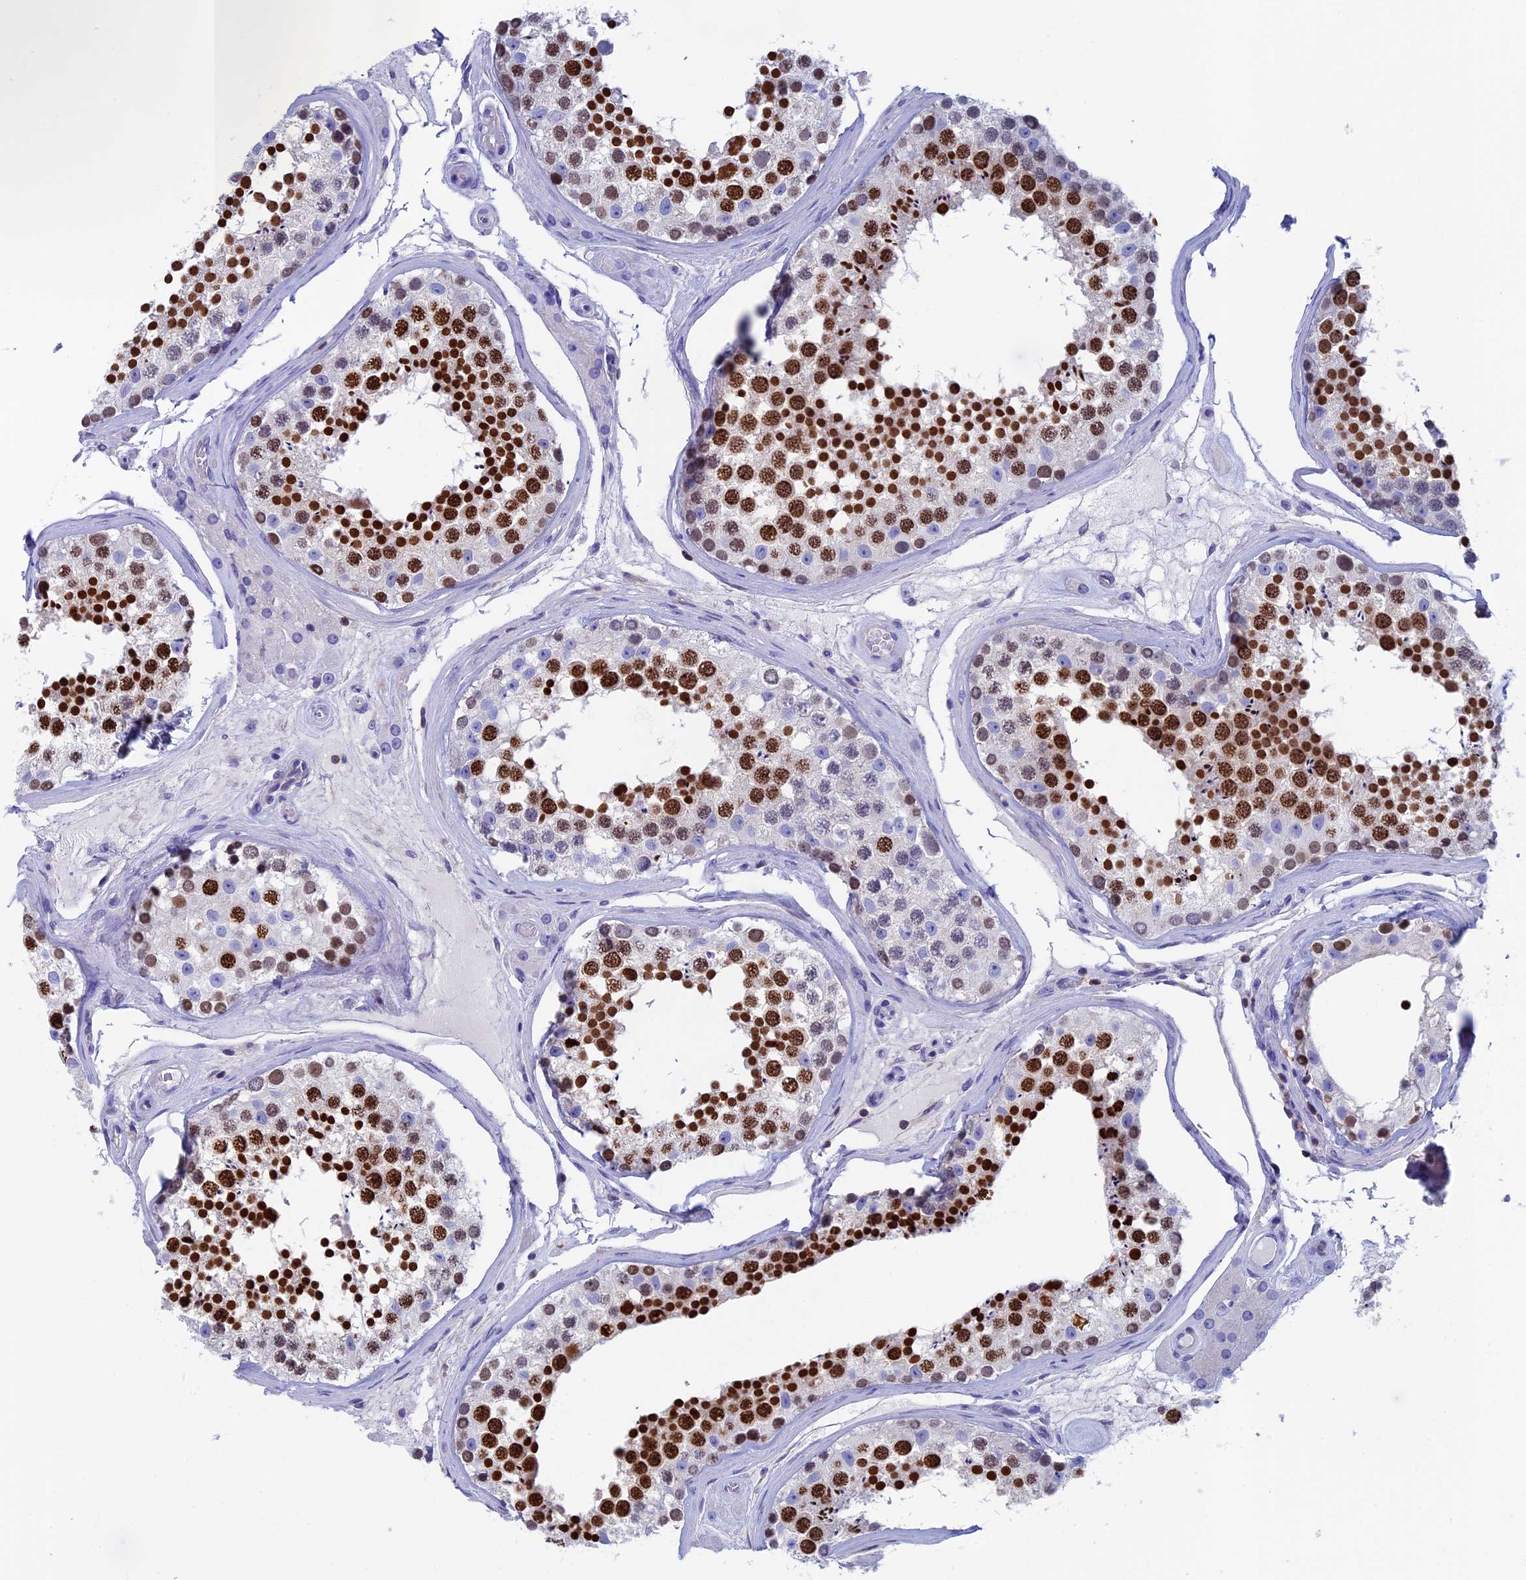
{"staining": {"intensity": "strong", "quantity": ">75%", "location": "nuclear"}, "tissue": "testis", "cell_type": "Cells in seminiferous ducts", "image_type": "normal", "snomed": [{"axis": "morphology", "description": "Normal tissue, NOS"}, {"axis": "topography", "description": "Testis"}], "caption": "IHC histopathology image of benign testis stained for a protein (brown), which exhibits high levels of strong nuclear staining in approximately >75% of cells in seminiferous ducts.", "gene": "SEPTIN1", "patient": {"sex": "male", "age": 46}}